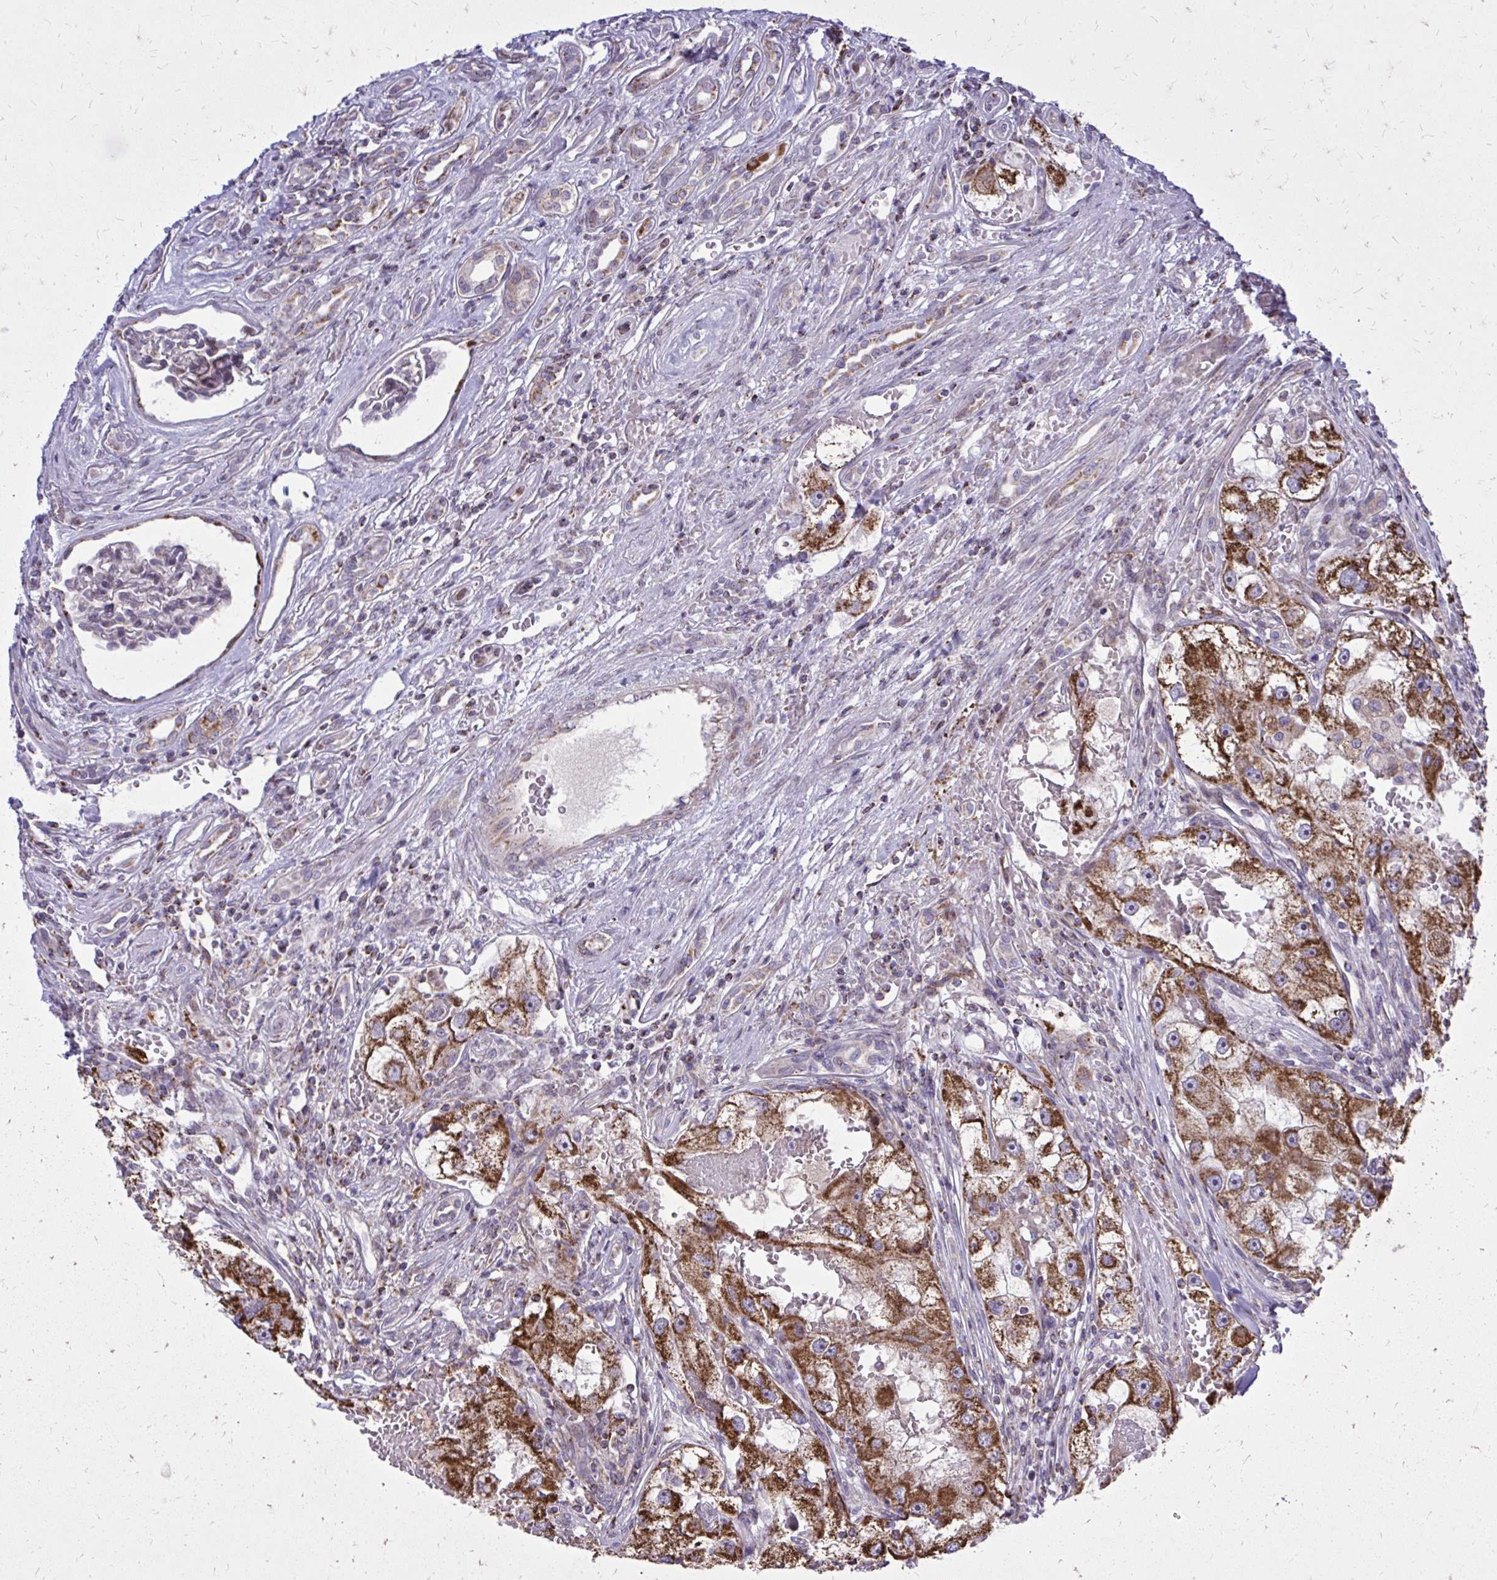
{"staining": {"intensity": "strong", "quantity": ">75%", "location": "cytoplasmic/membranous"}, "tissue": "renal cancer", "cell_type": "Tumor cells", "image_type": "cancer", "snomed": [{"axis": "morphology", "description": "Adenocarcinoma, NOS"}, {"axis": "topography", "description": "Kidney"}], "caption": "Protein staining of renal cancer (adenocarcinoma) tissue reveals strong cytoplasmic/membranous expression in approximately >75% of tumor cells.", "gene": "ZNF362", "patient": {"sex": "male", "age": 63}}